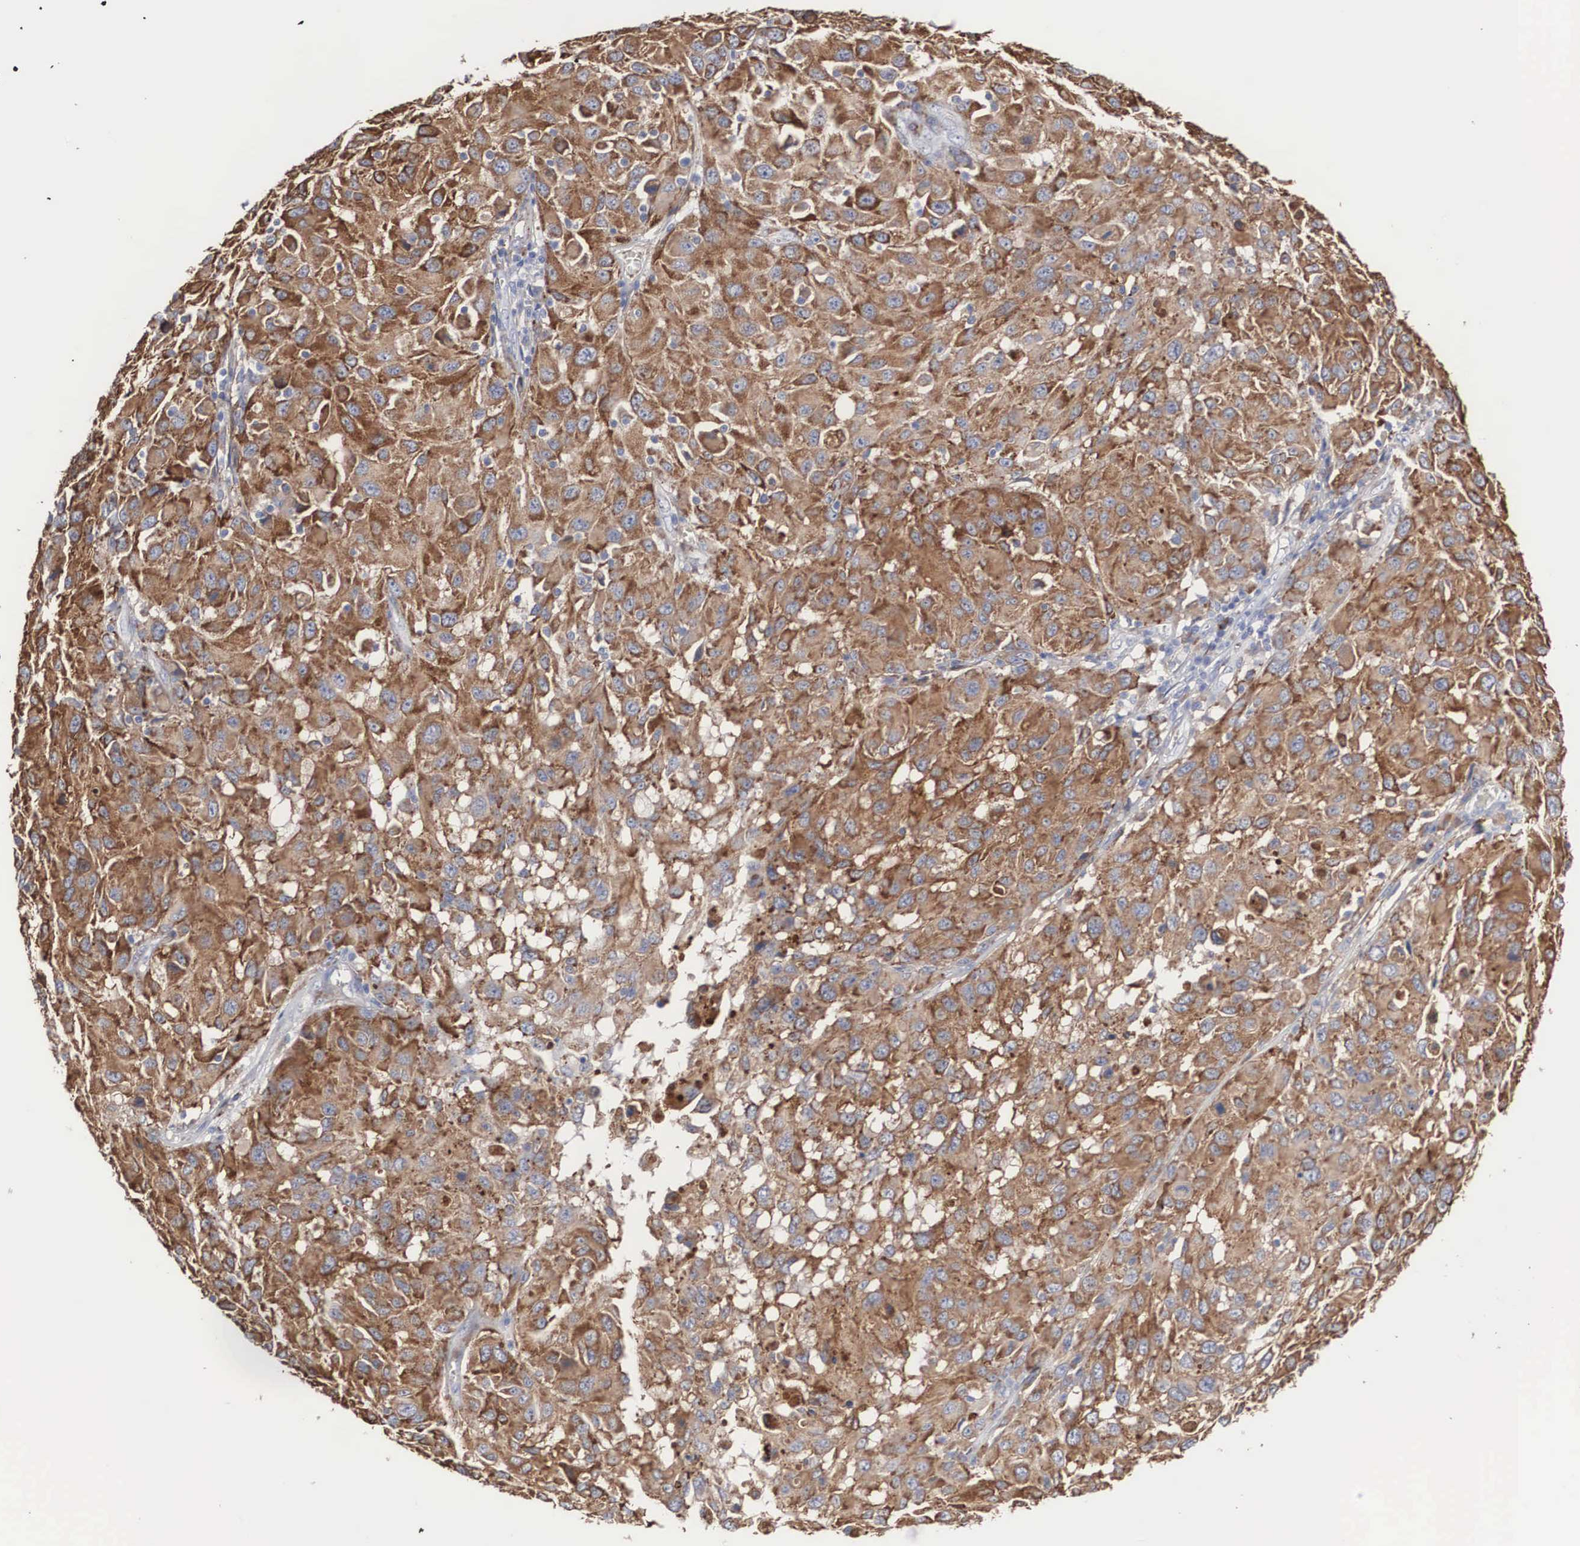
{"staining": {"intensity": "moderate", "quantity": ">75%", "location": "cytoplasmic/membranous"}, "tissue": "melanoma", "cell_type": "Tumor cells", "image_type": "cancer", "snomed": [{"axis": "morphology", "description": "Malignant melanoma, NOS"}, {"axis": "topography", "description": "Skin"}], "caption": "High-magnification brightfield microscopy of malignant melanoma stained with DAB (3,3'-diaminobenzidine) (brown) and counterstained with hematoxylin (blue). tumor cells exhibit moderate cytoplasmic/membranous positivity is appreciated in about>75% of cells. The staining was performed using DAB, with brown indicating positive protein expression. Nuclei are stained blue with hematoxylin.", "gene": "LGALS3BP", "patient": {"sex": "female", "age": 77}}